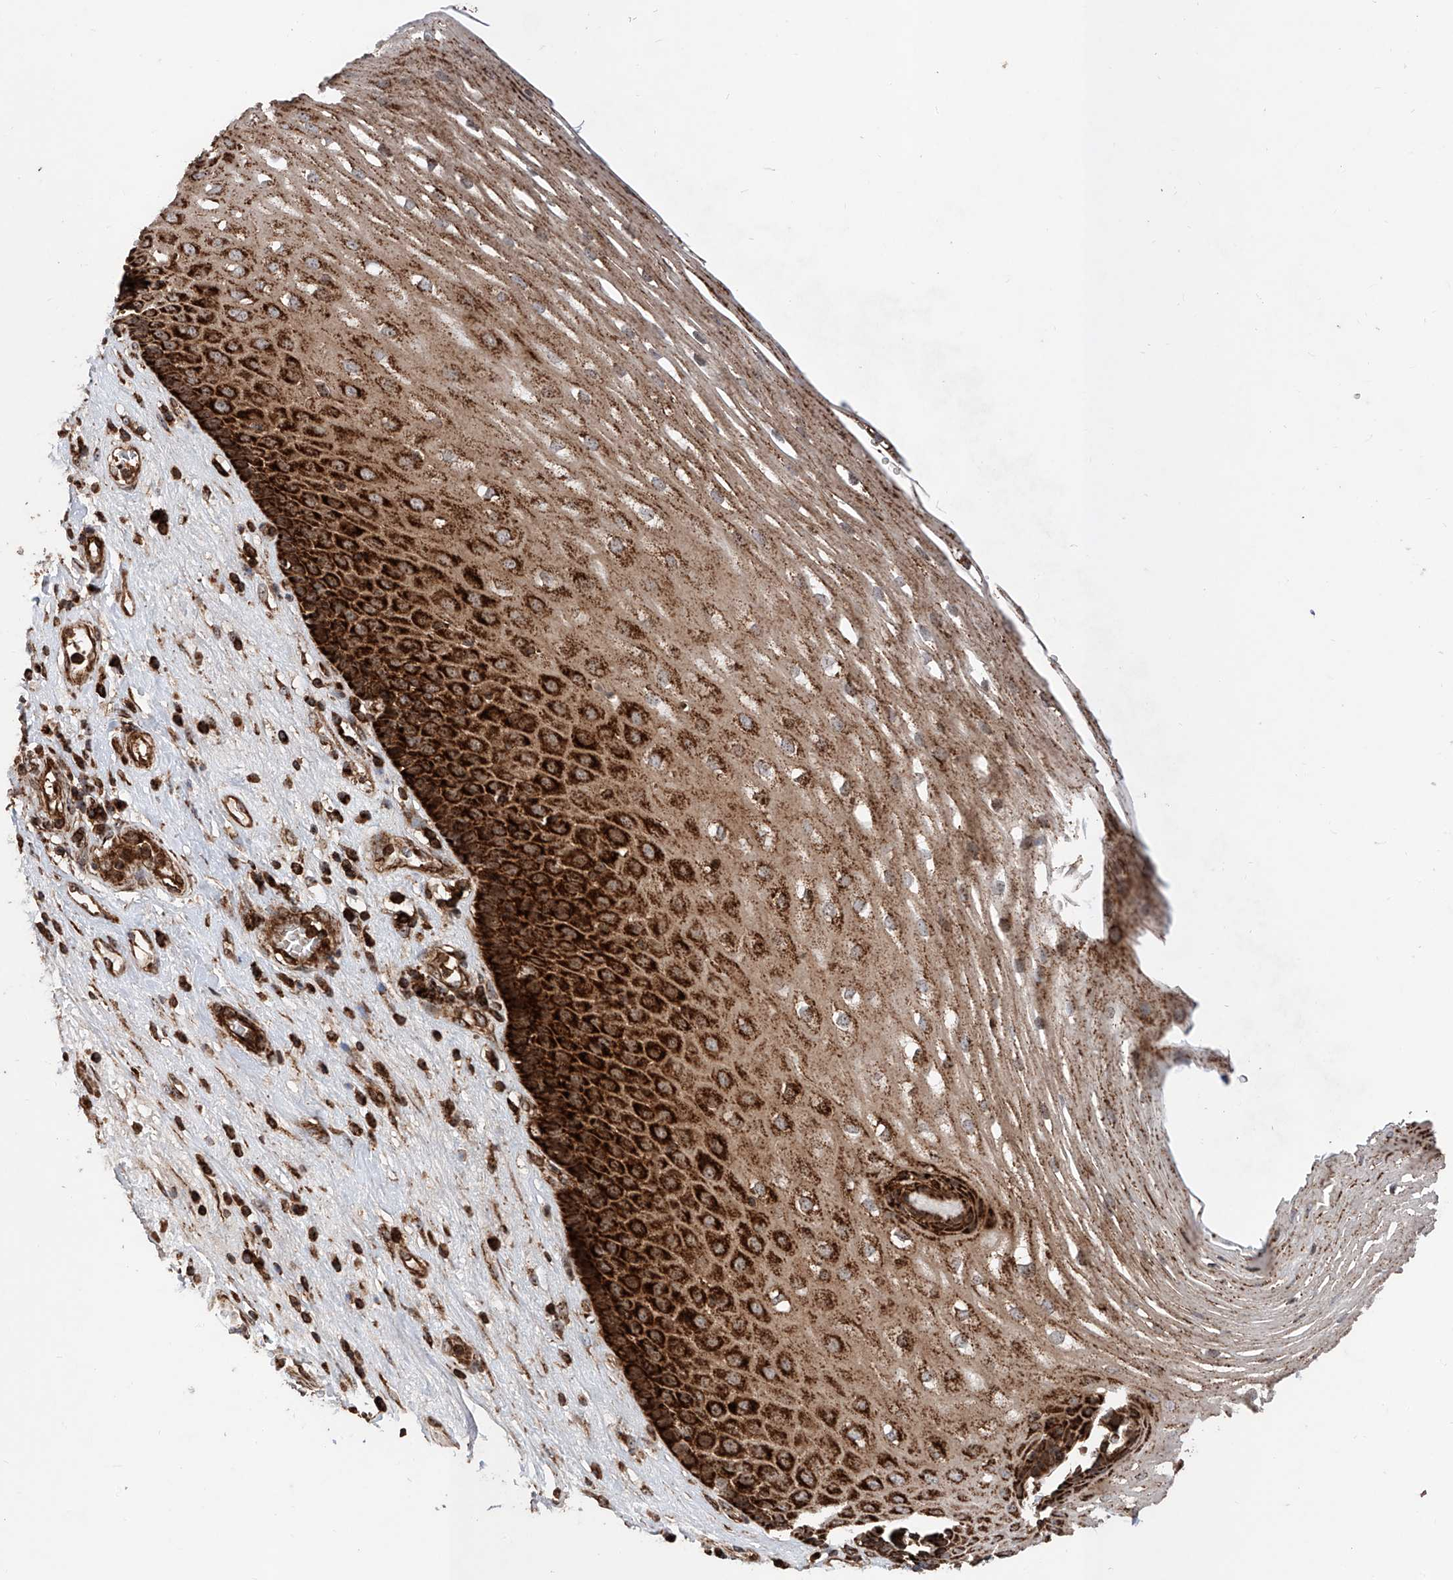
{"staining": {"intensity": "strong", "quantity": ">75%", "location": "cytoplasmic/membranous"}, "tissue": "esophagus", "cell_type": "Squamous epithelial cells", "image_type": "normal", "snomed": [{"axis": "morphology", "description": "Normal tissue, NOS"}, {"axis": "topography", "description": "Esophagus"}], "caption": "Immunohistochemical staining of normal esophagus displays strong cytoplasmic/membranous protein staining in approximately >75% of squamous epithelial cells. The staining is performed using DAB brown chromogen to label protein expression. The nuclei are counter-stained blue using hematoxylin.", "gene": "PISD", "patient": {"sex": "male", "age": 62}}